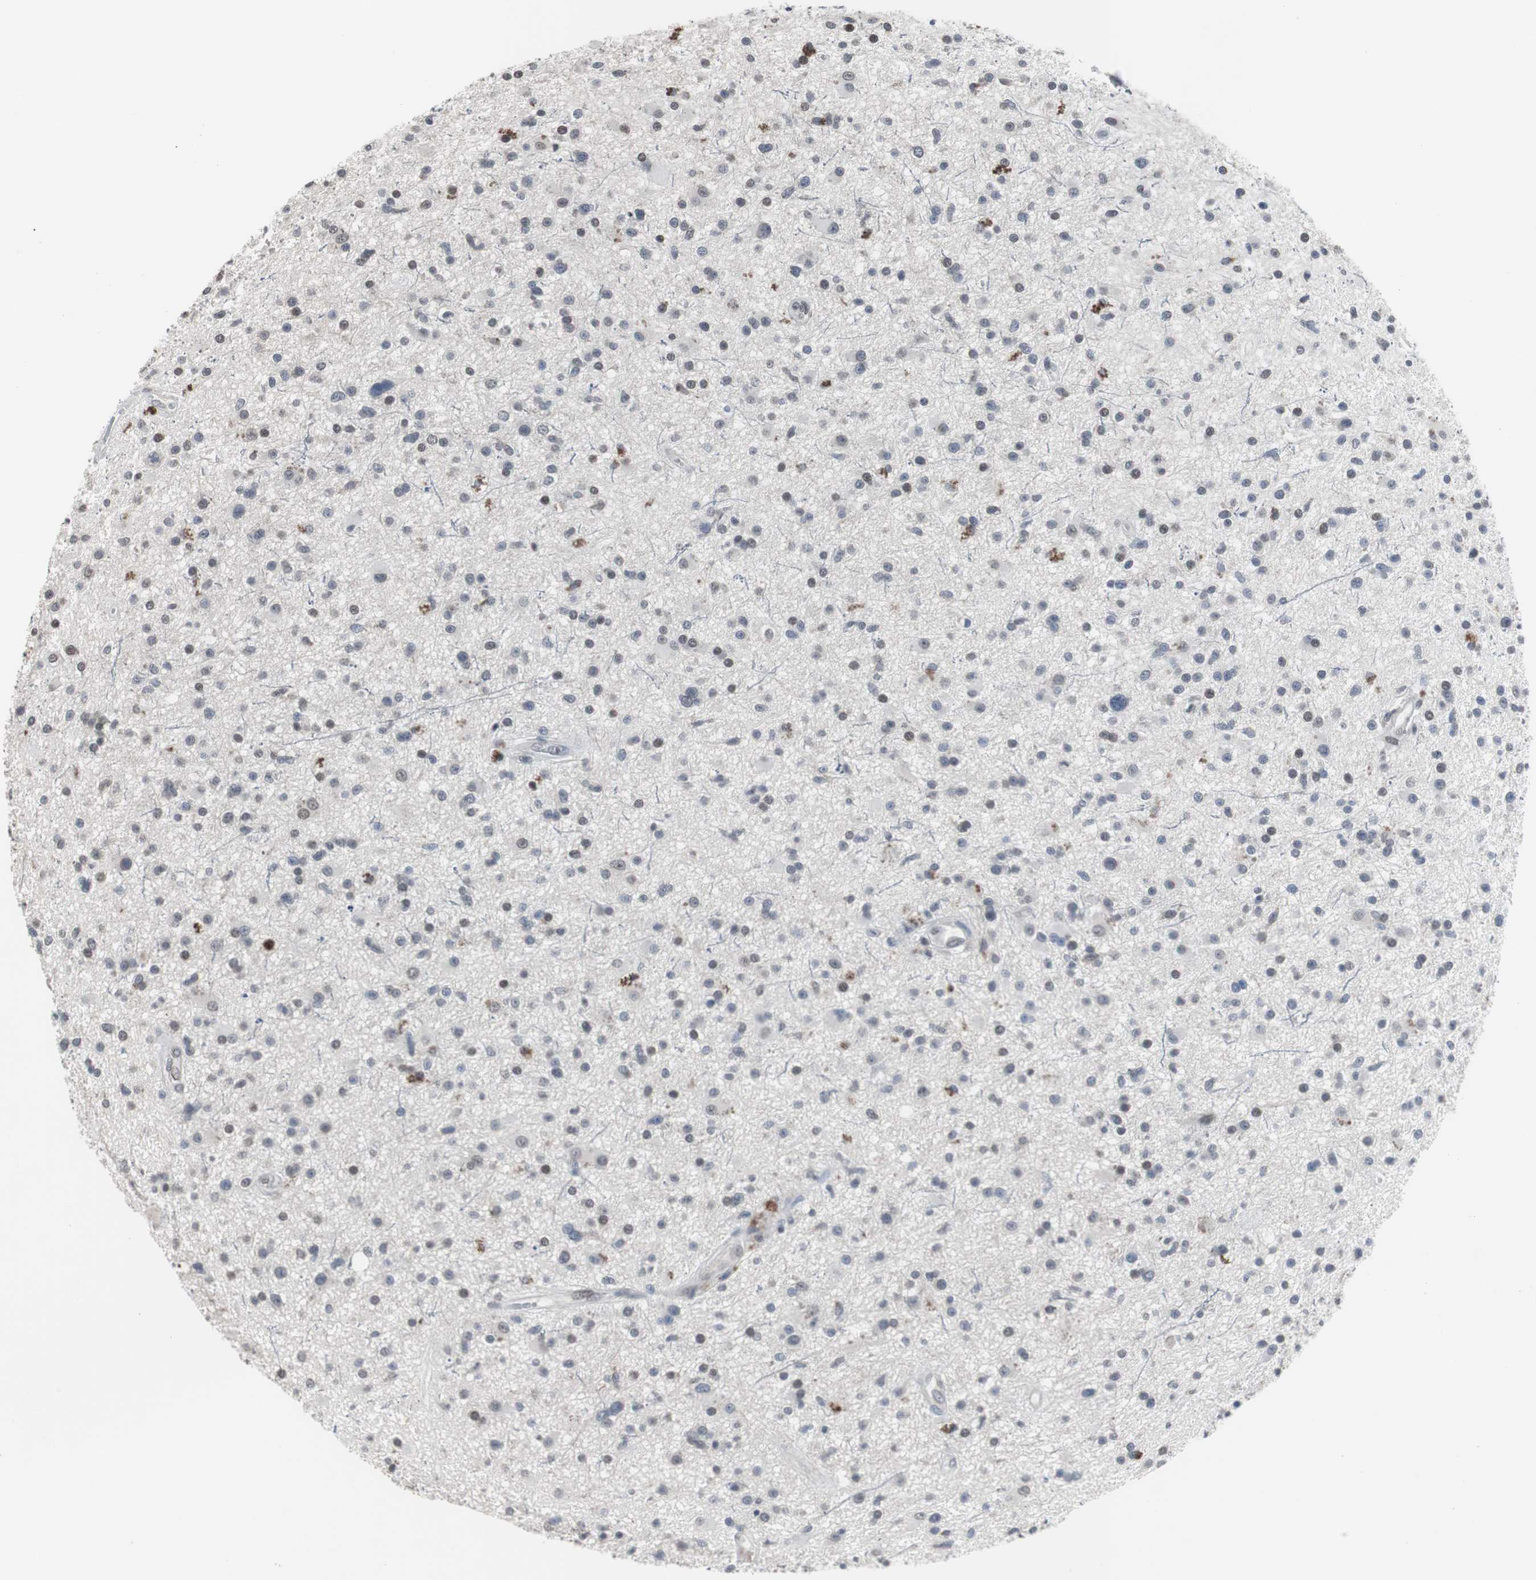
{"staining": {"intensity": "moderate", "quantity": "<25%", "location": "nuclear"}, "tissue": "glioma", "cell_type": "Tumor cells", "image_type": "cancer", "snomed": [{"axis": "morphology", "description": "Glioma, malignant, High grade"}, {"axis": "topography", "description": "Brain"}], "caption": "Human glioma stained with a brown dye demonstrates moderate nuclear positive staining in approximately <25% of tumor cells.", "gene": "FOXP4", "patient": {"sex": "male", "age": 33}}